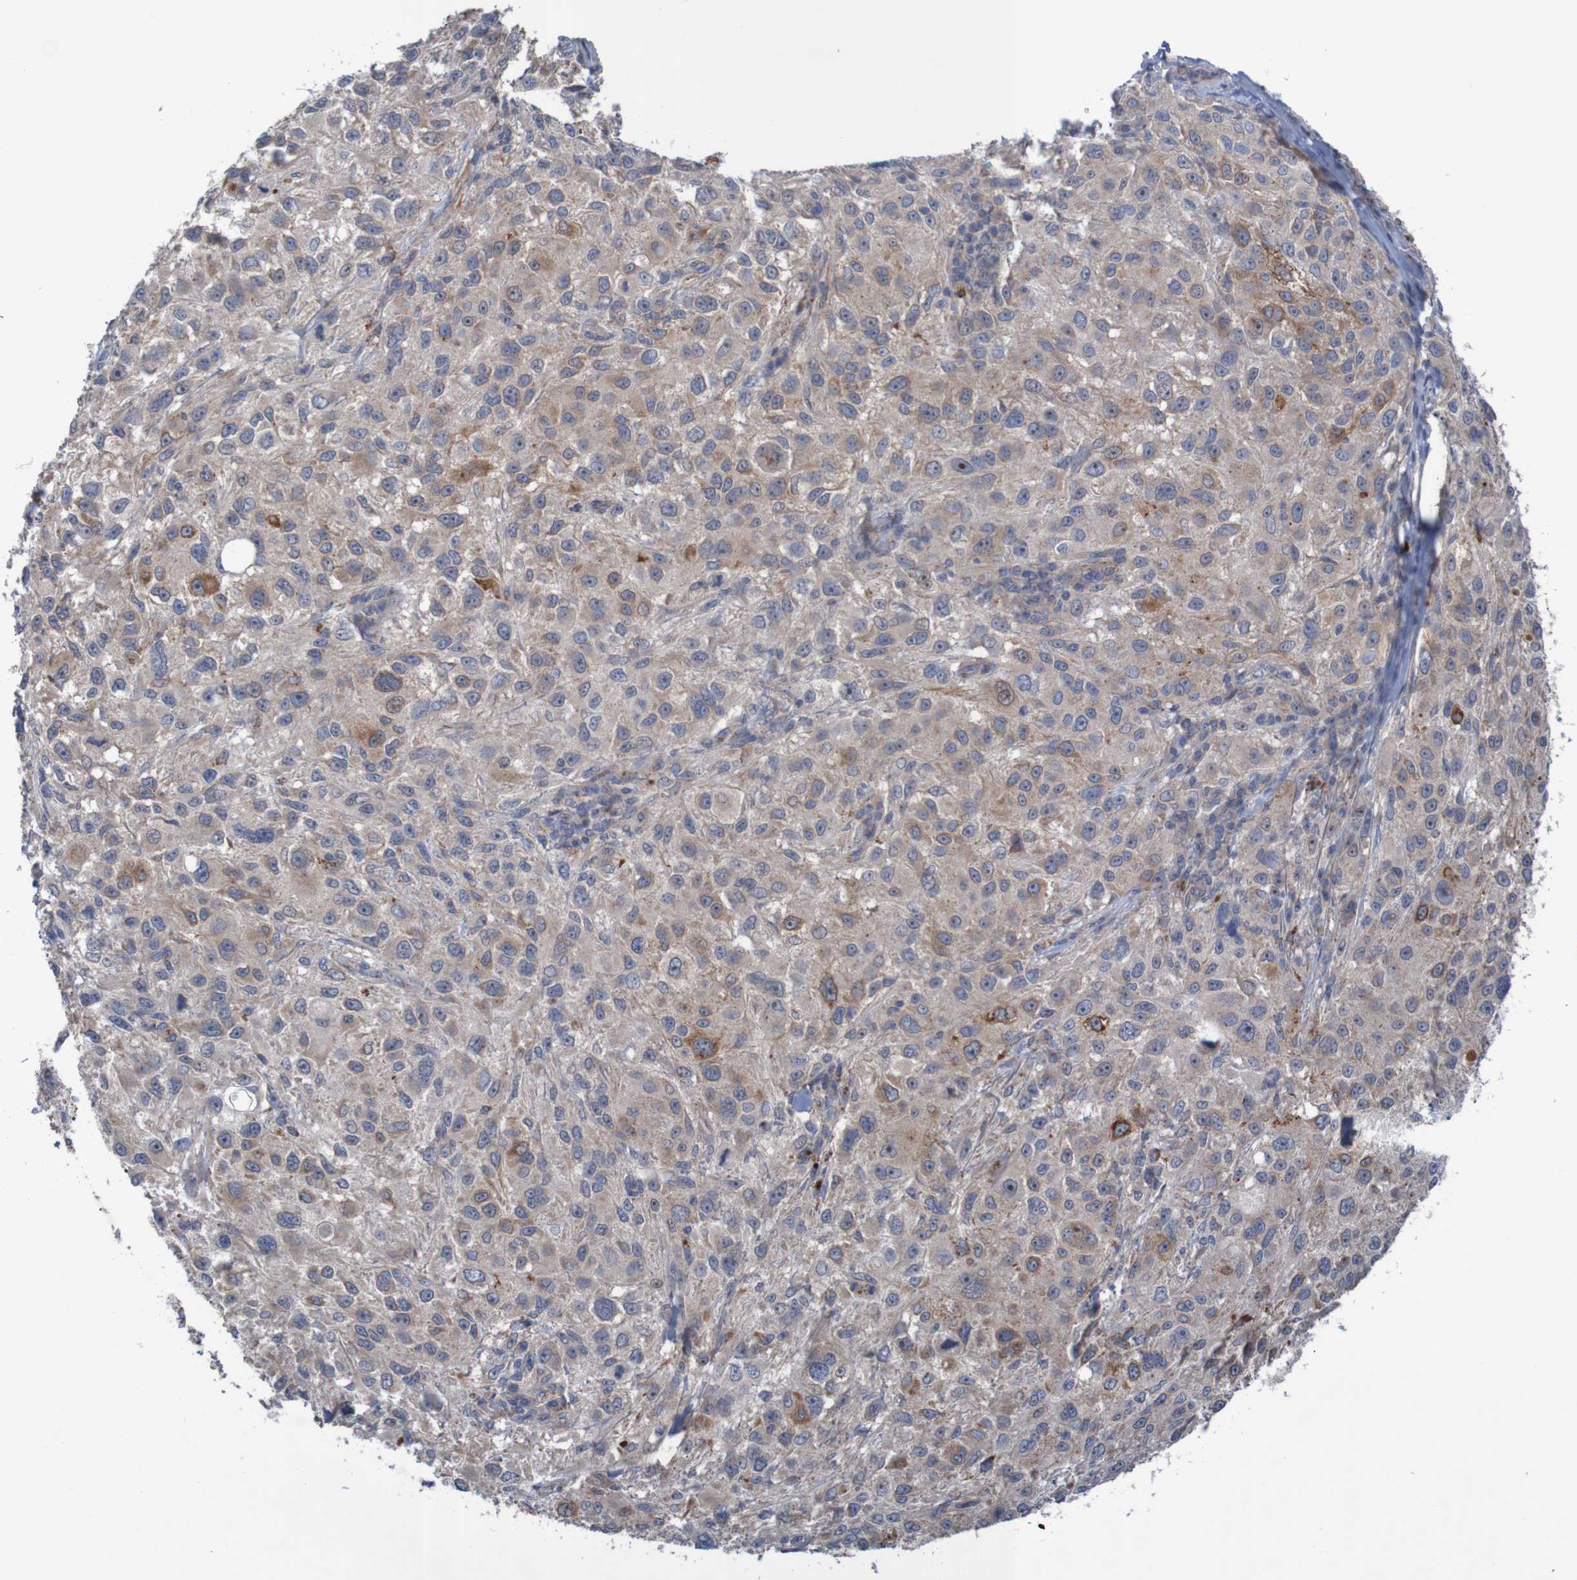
{"staining": {"intensity": "weak", "quantity": ">75%", "location": "cytoplasmic/membranous"}, "tissue": "melanoma", "cell_type": "Tumor cells", "image_type": "cancer", "snomed": [{"axis": "morphology", "description": "Necrosis, NOS"}, {"axis": "morphology", "description": "Malignant melanoma, NOS"}, {"axis": "topography", "description": "Skin"}], "caption": "This is a photomicrograph of immunohistochemistry staining of melanoma, which shows weak expression in the cytoplasmic/membranous of tumor cells.", "gene": "ANGPT4", "patient": {"sex": "female", "age": 87}}